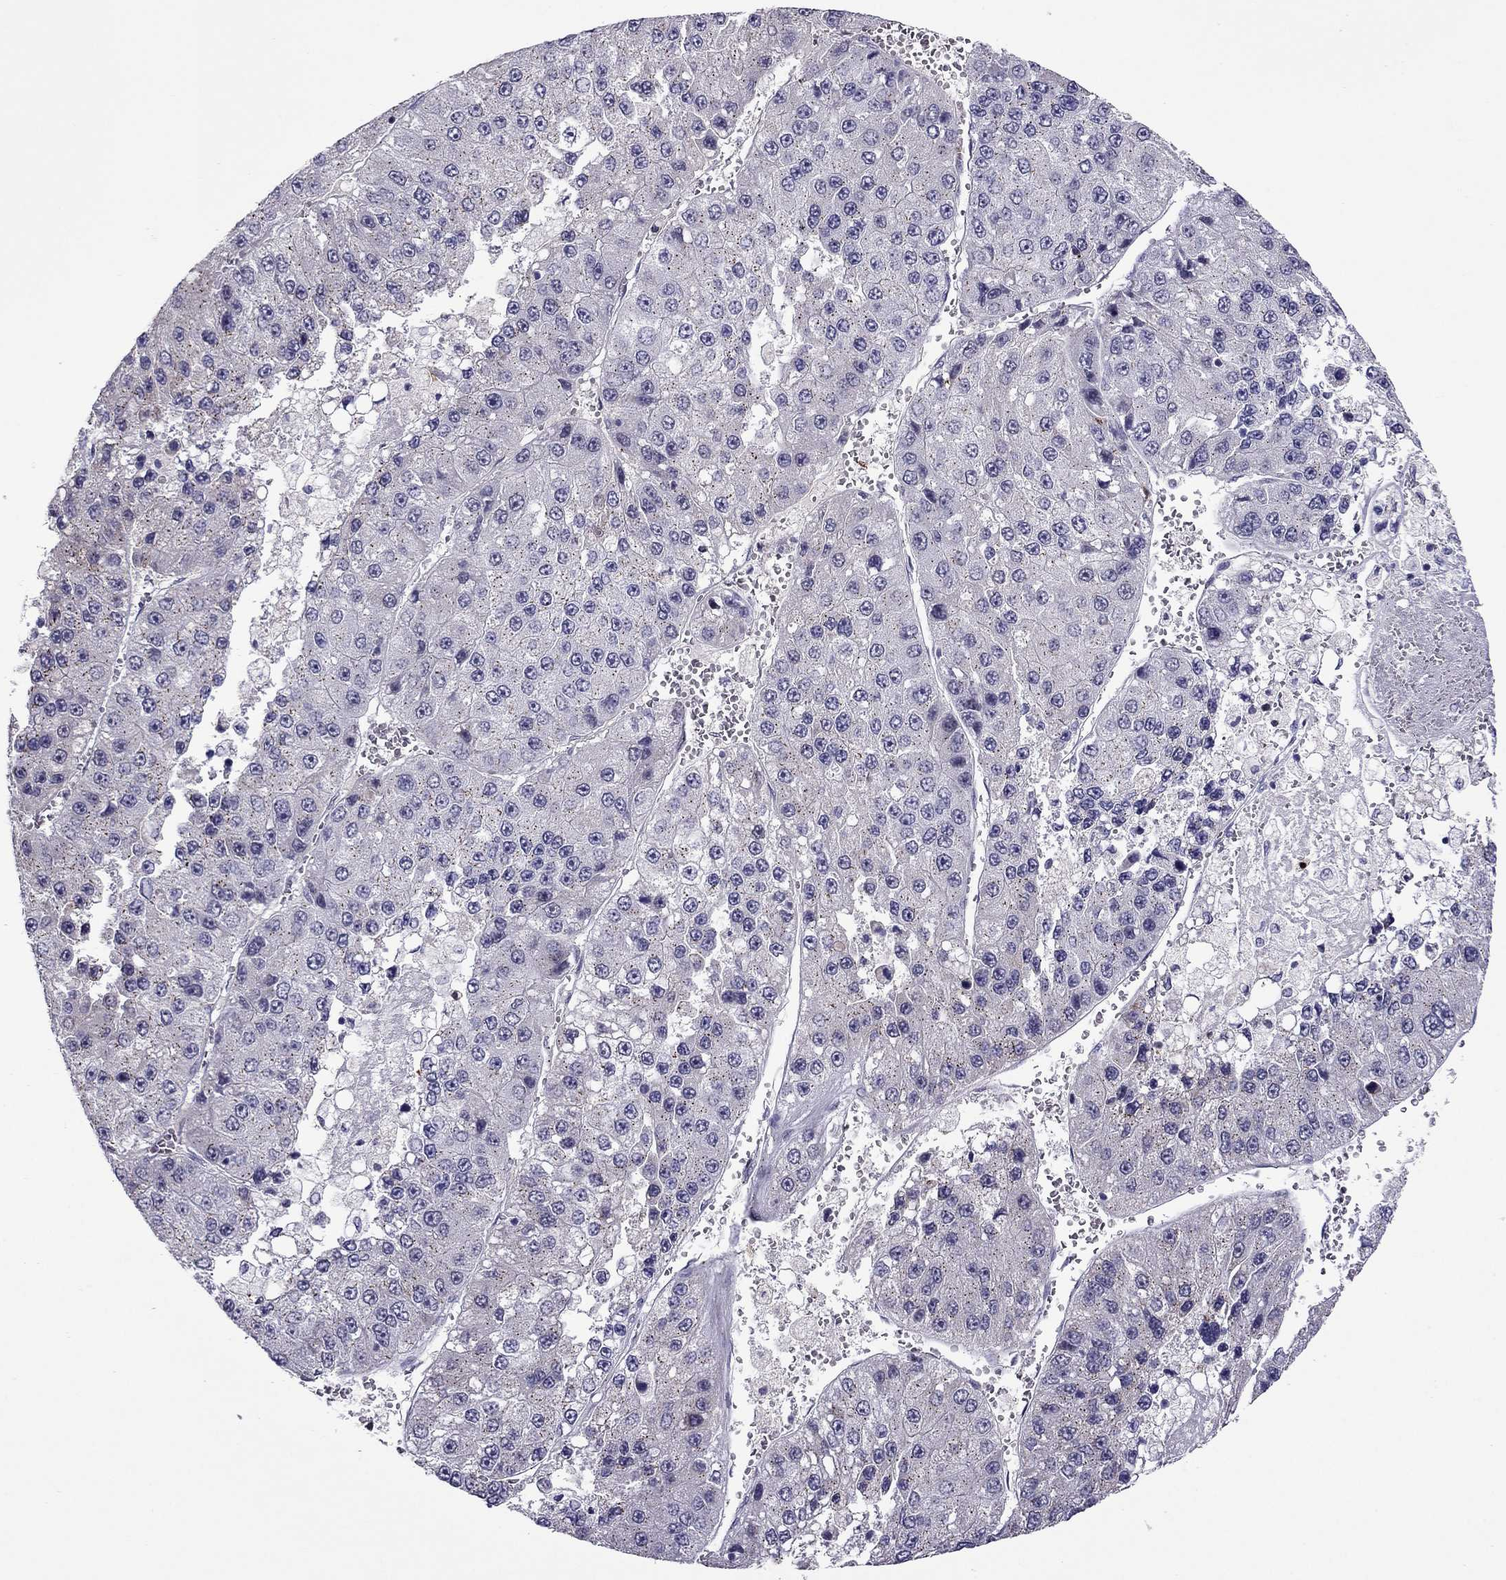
{"staining": {"intensity": "negative", "quantity": "none", "location": "none"}, "tissue": "liver cancer", "cell_type": "Tumor cells", "image_type": "cancer", "snomed": [{"axis": "morphology", "description": "Carcinoma, Hepatocellular, NOS"}, {"axis": "topography", "description": "Liver"}], "caption": "The photomicrograph exhibits no staining of tumor cells in liver cancer (hepatocellular carcinoma). (DAB IHC visualized using brightfield microscopy, high magnification).", "gene": "MYBPH", "patient": {"sex": "female", "age": 73}}